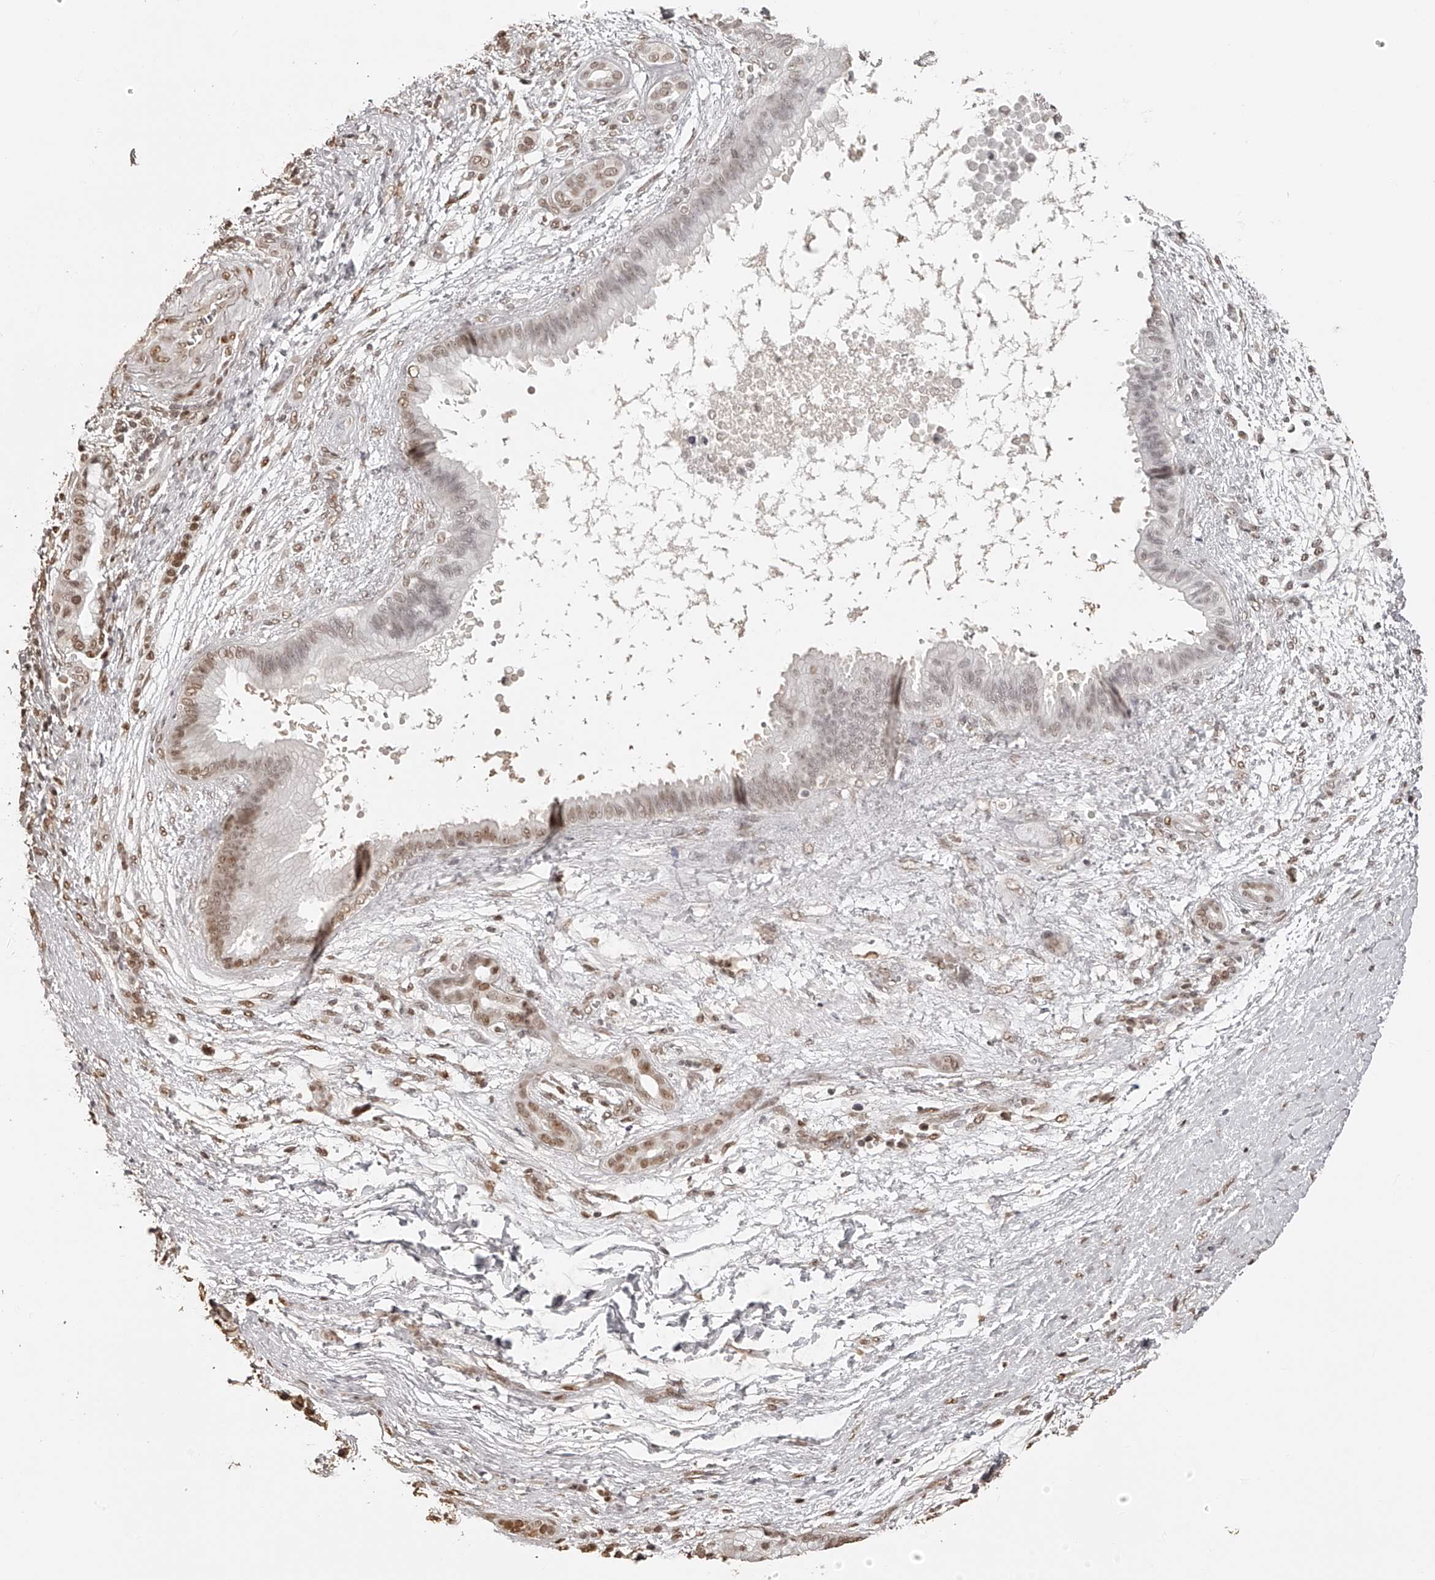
{"staining": {"intensity": "moderate", "quantity": "25%-75%", "location": "nuclear"}, "tissue": "pancreatic cancer", "cell_type": "Tumor cells", "image_type": "cancer", "snomed": [{"axis": "morphology", "description": "Adenocarcinoma, NOS"}, {"axis": "topography", "description": "Pancreas"}], "caption": "Tumor cells exhibit medium levels of moderate nuclear expression in approximately 25%-75% of cells in human pancreatic cancer.", "gene": "ZNF503", "patient": {"sex": "male", "age": 59}}